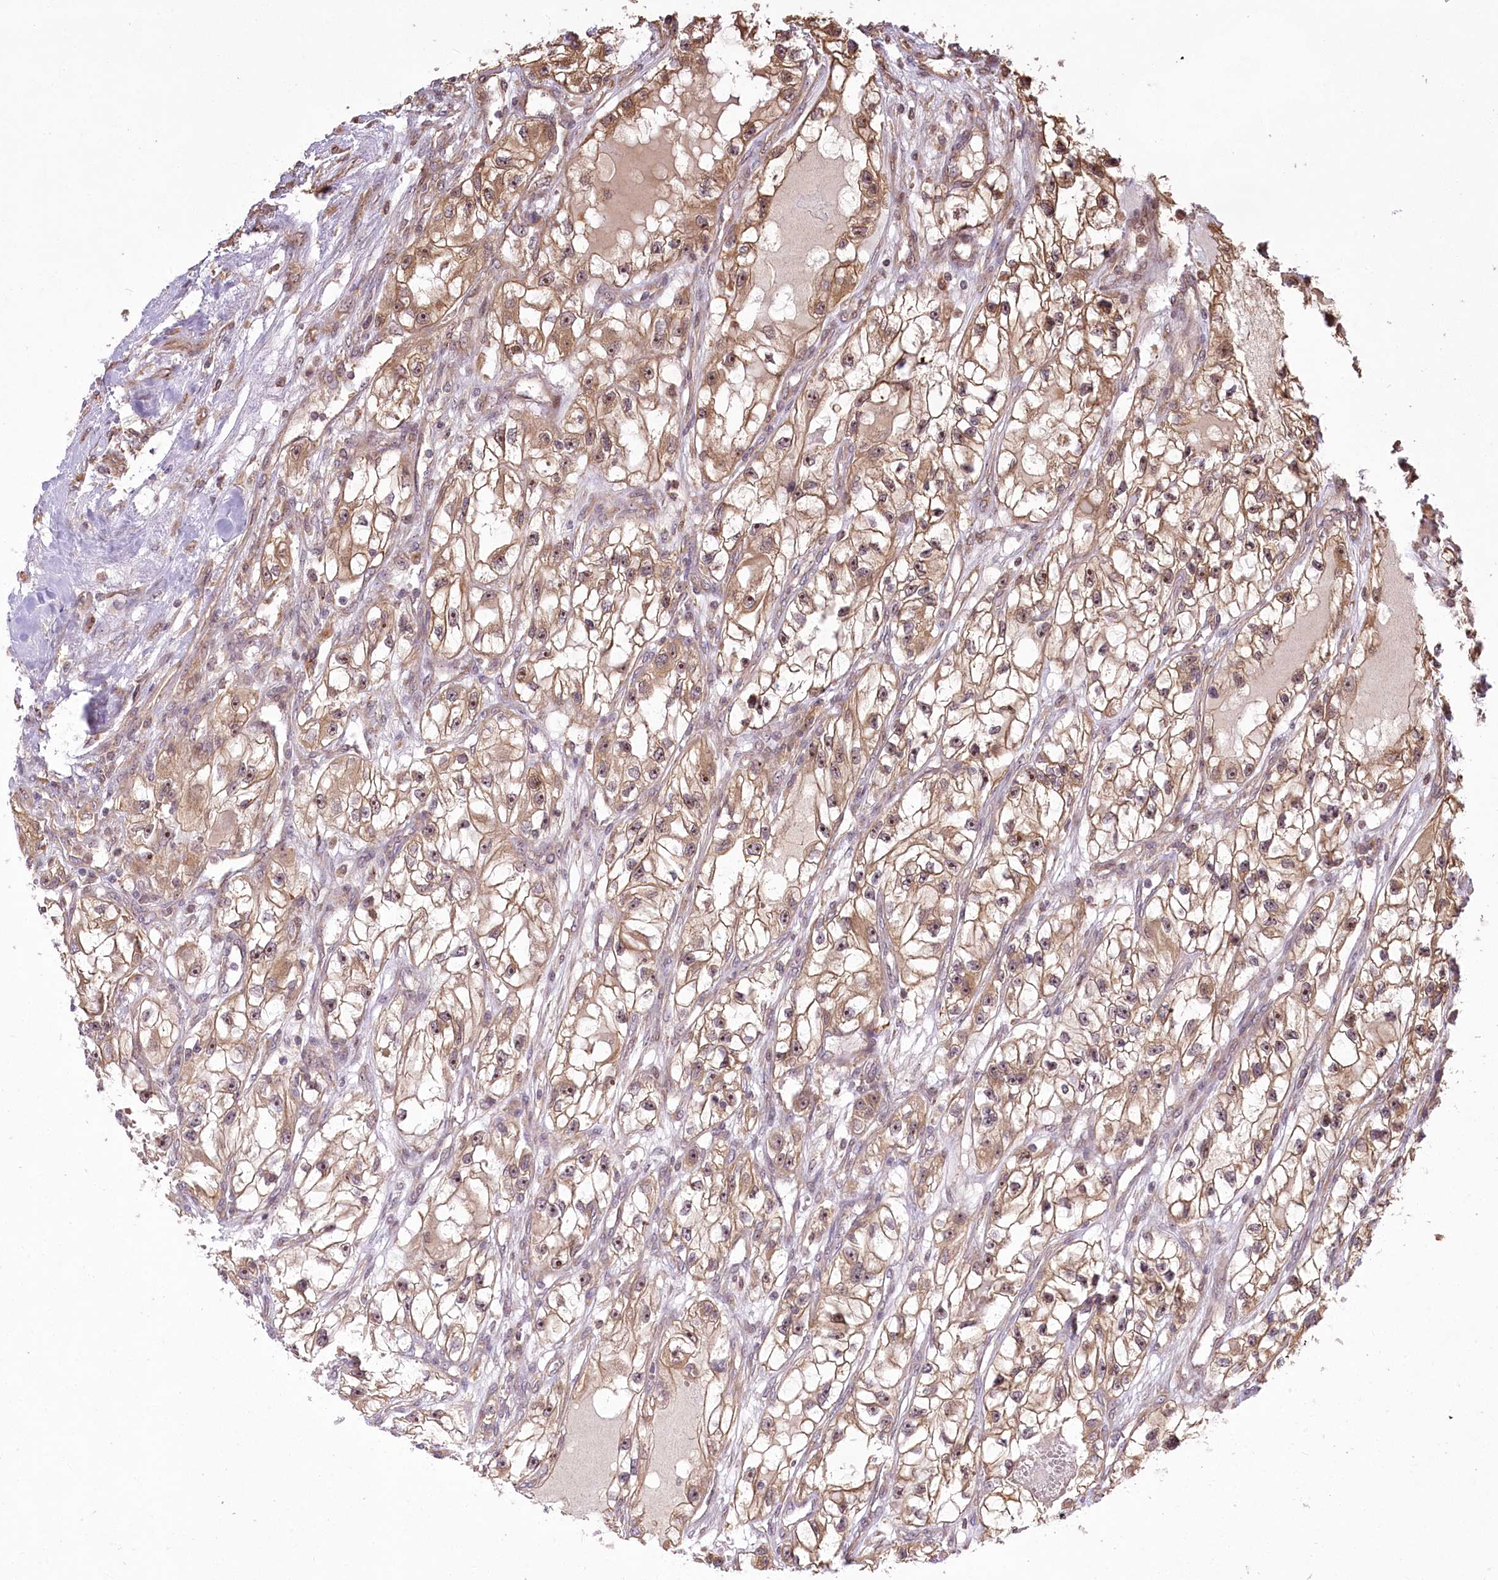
{"staining": {"intensity": "moderate", "quantity": ">75%", "location": "cytoplasmic/membranous"}, "tissue": "renal cancer", "cell_type": "Tumor cells", "image_type": "cancer", "snomed": [{"axis": "morphology", "description": "Adenocarcinoma, NOS"}, {"axis": "topography", "description": "Kidney"}], "caption": "Immunohistochemistry (DAB) staining of renal cancer reveals moderate cytoplasmic/membranous protein staining in approximately >75% of tumor cells.", "gene": "SERGEF", "patient": {"sex": "female", "age": 57}}